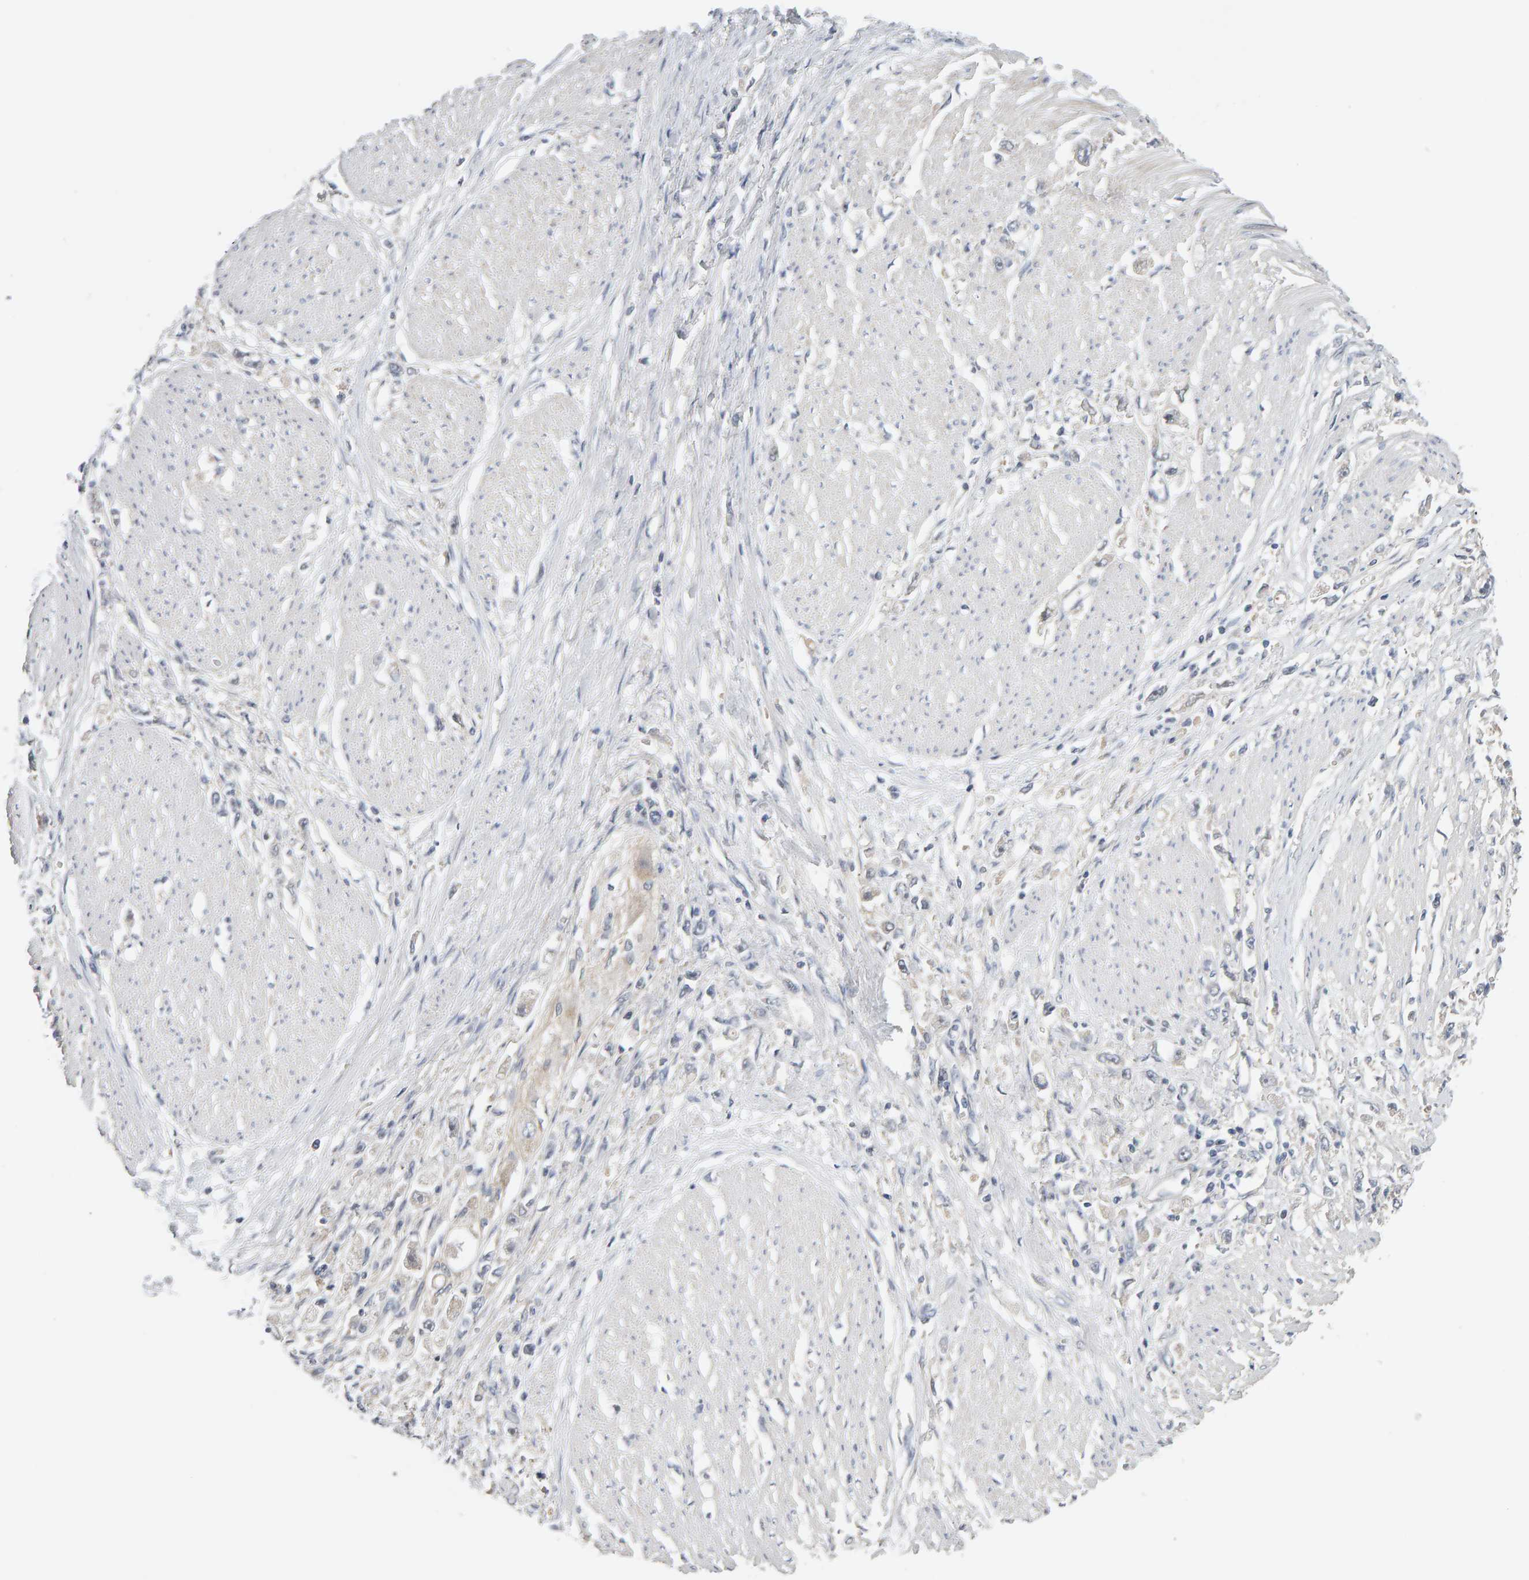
{"staining": {"intensity": "negative", "quantity": "none", "location": "none"}, "tissue": "stomach cancer", "cell_type": "Tumor cells", "image_type": "cancer", "snomed": [{"axis": "morphology", "description": "Adenocarcinoma, NOS"}, {"axis": "topography", "description": "Stomach"}], "caption": "Tumor cells are negative for protein expression in human stomach adenocarcinoma. Brightfield microscopy of immunohistochemistry stained with DAB (3,3'-diaminobenzidine) (brown) and hematoxylin (blue), captured at high magnification.", "gene": "GFUS", "patient": {"sex": "female", "age": 59}}